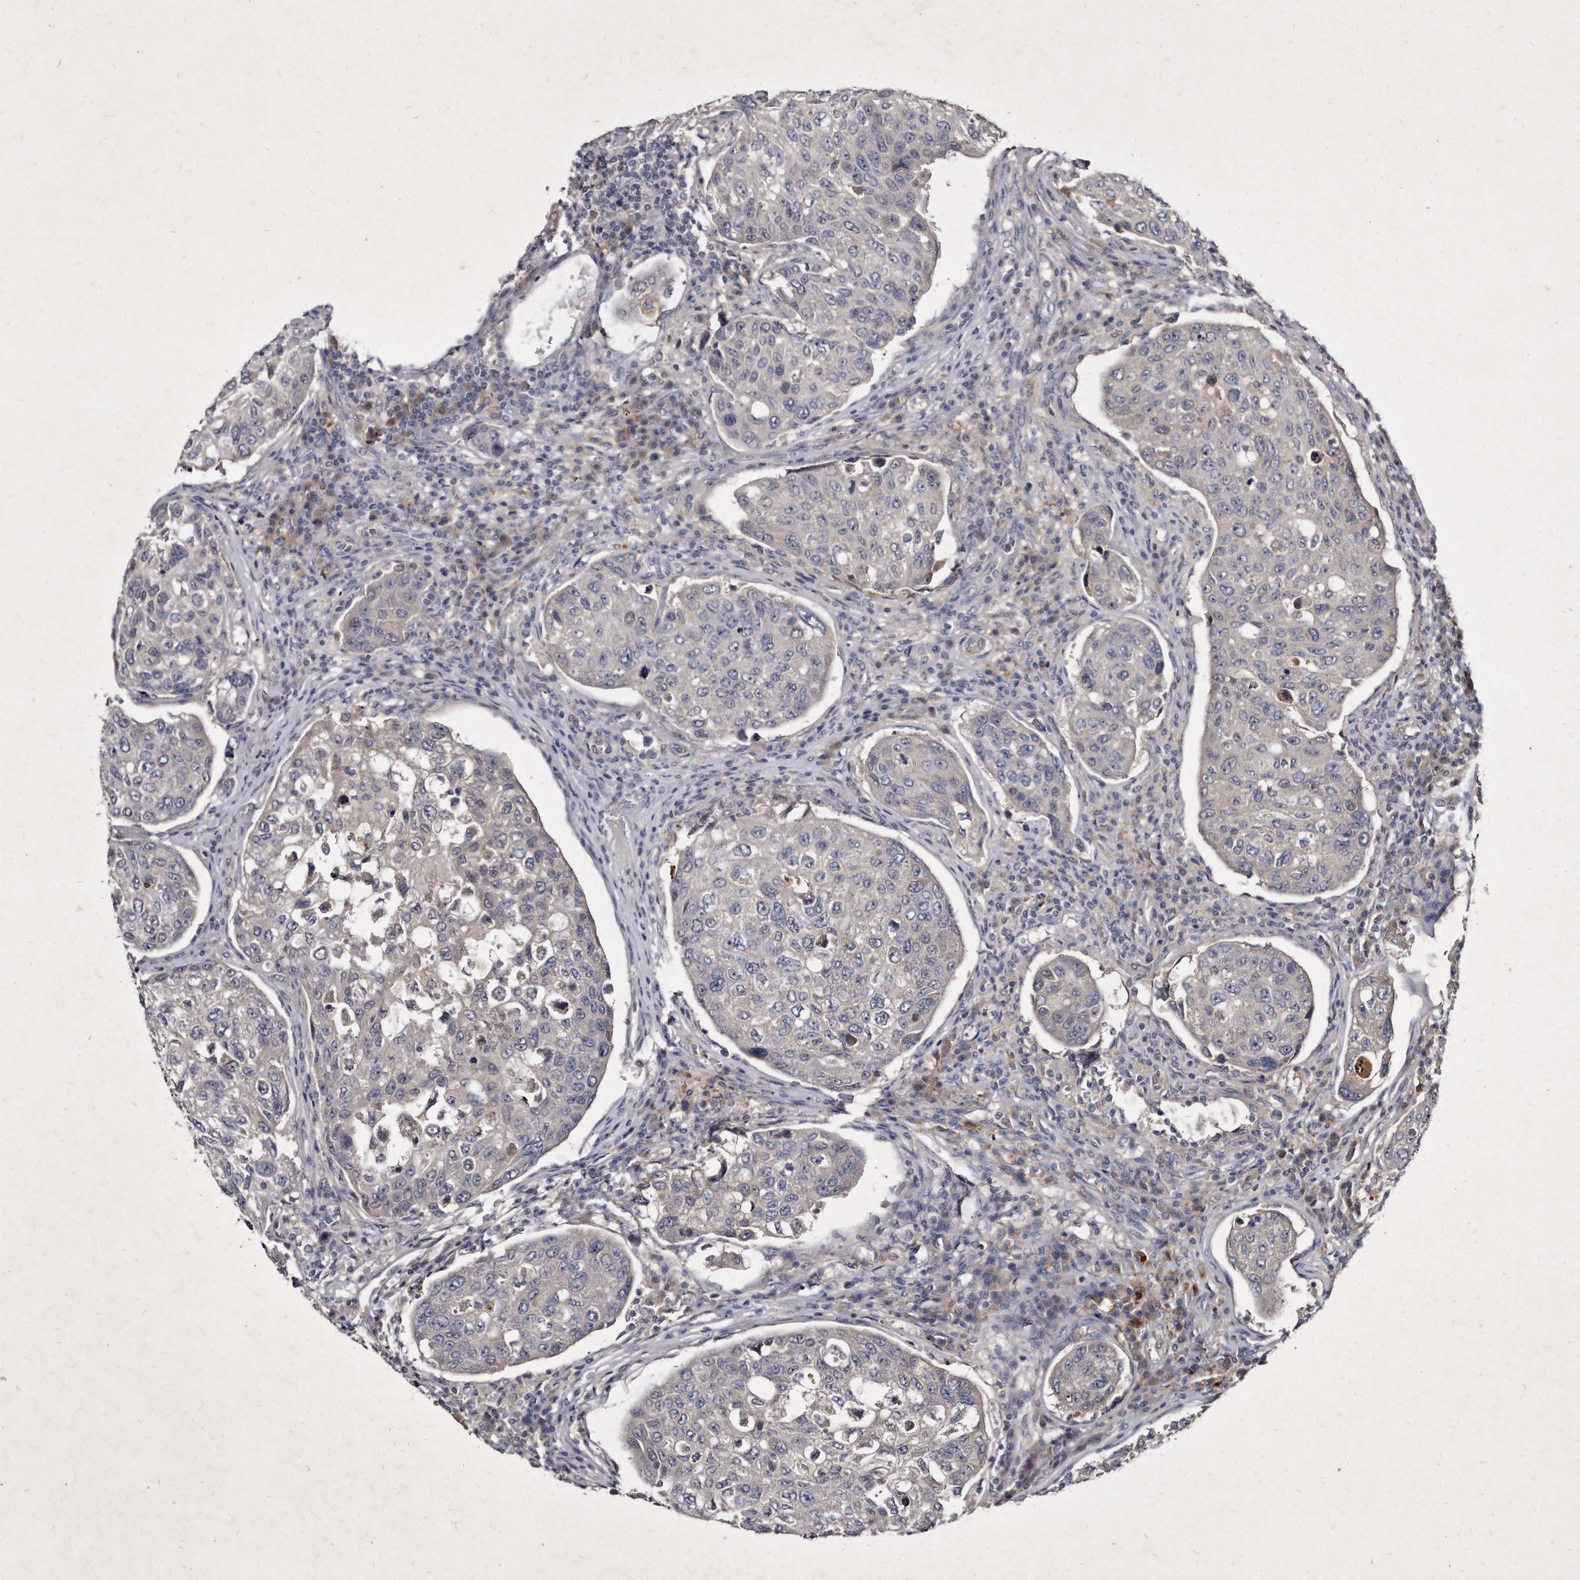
{"staining": {"intensity": "negative", "quantity": "none", "location": "none"}, "tissue": "urothelial cancer", "cell_type": "Tumor cells", "image_type": "cancer", "snomed": [{"axis": "morphology", "description": "Urothelial carcinoma, High grade"}, {"axis": "topography", "description": "Lymph node"}, {"axis": "topography", "description": "Urinary bladder"}], "caption": "High magnification brightfield microscopy of high-grade urothelial carcinoma stained with DAB (3,3'-diaminobenzidine) (brown) and counterstained with hematoxylin (blue): tumor cells show no significant expression.", "gene": "KLHDC3", "patient": {"sex": "male", "age": 51}}